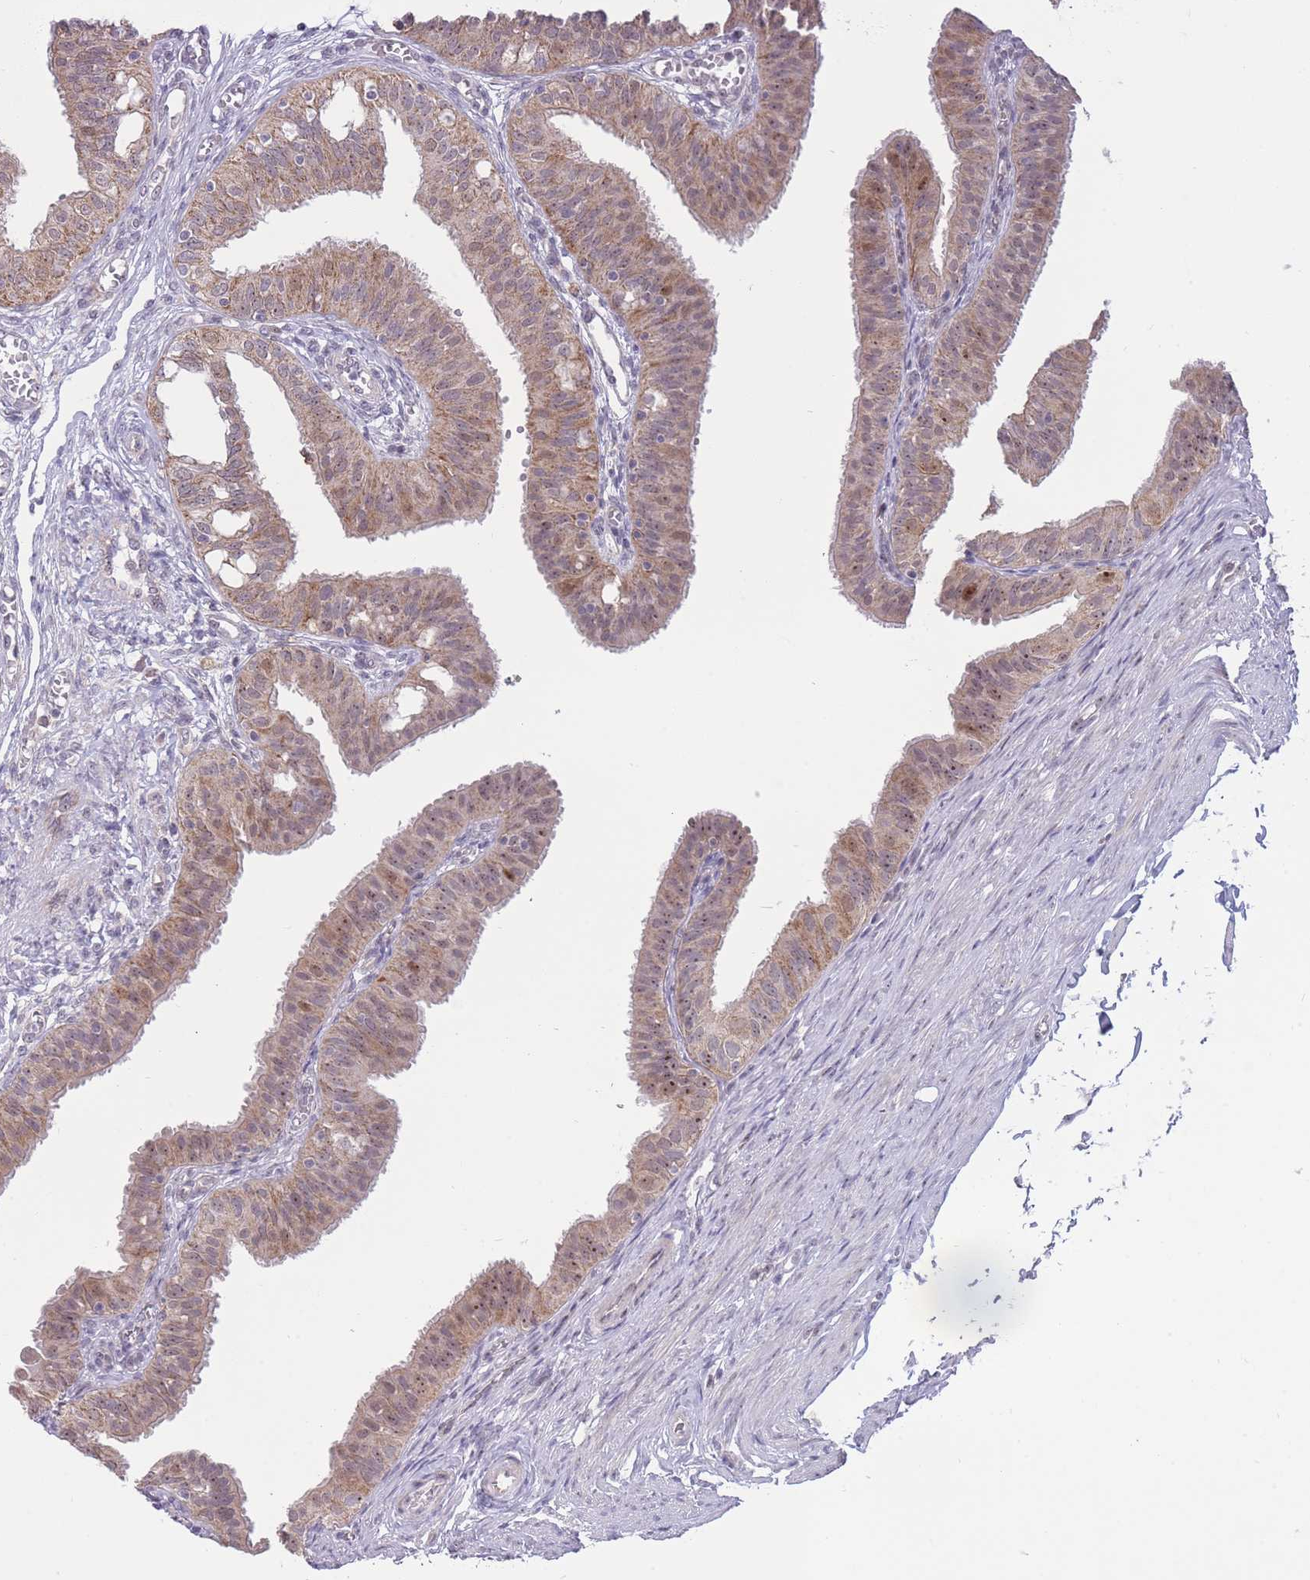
{"staining": {"intensity": "moderate", "quantity": ">75%", "location": "cytoplasmic/membranous,nuclear"}, "tissue": "fallopian tube", "cell_type": "Glandular cells", "image_type": "normal", "snomed": [{"axis": "morphology", "description": "Normal tissue, NOS"}, {"axis": "topography", "description": "Fallopian tube"}, {"axis": "topography", "description": "Ovary"}], "caption": "Immunohistochemistry (IHC) of benign fallopian tube displays medium levels of moderate cytoplasmic/membranous,nuclear positivity in about >75% of glandular cells. (DAB IHC, brown staining for protein, blue staining for nuclei).", "gene": "MCIDAS", "patient": {"sex": "female", "age": 42}}